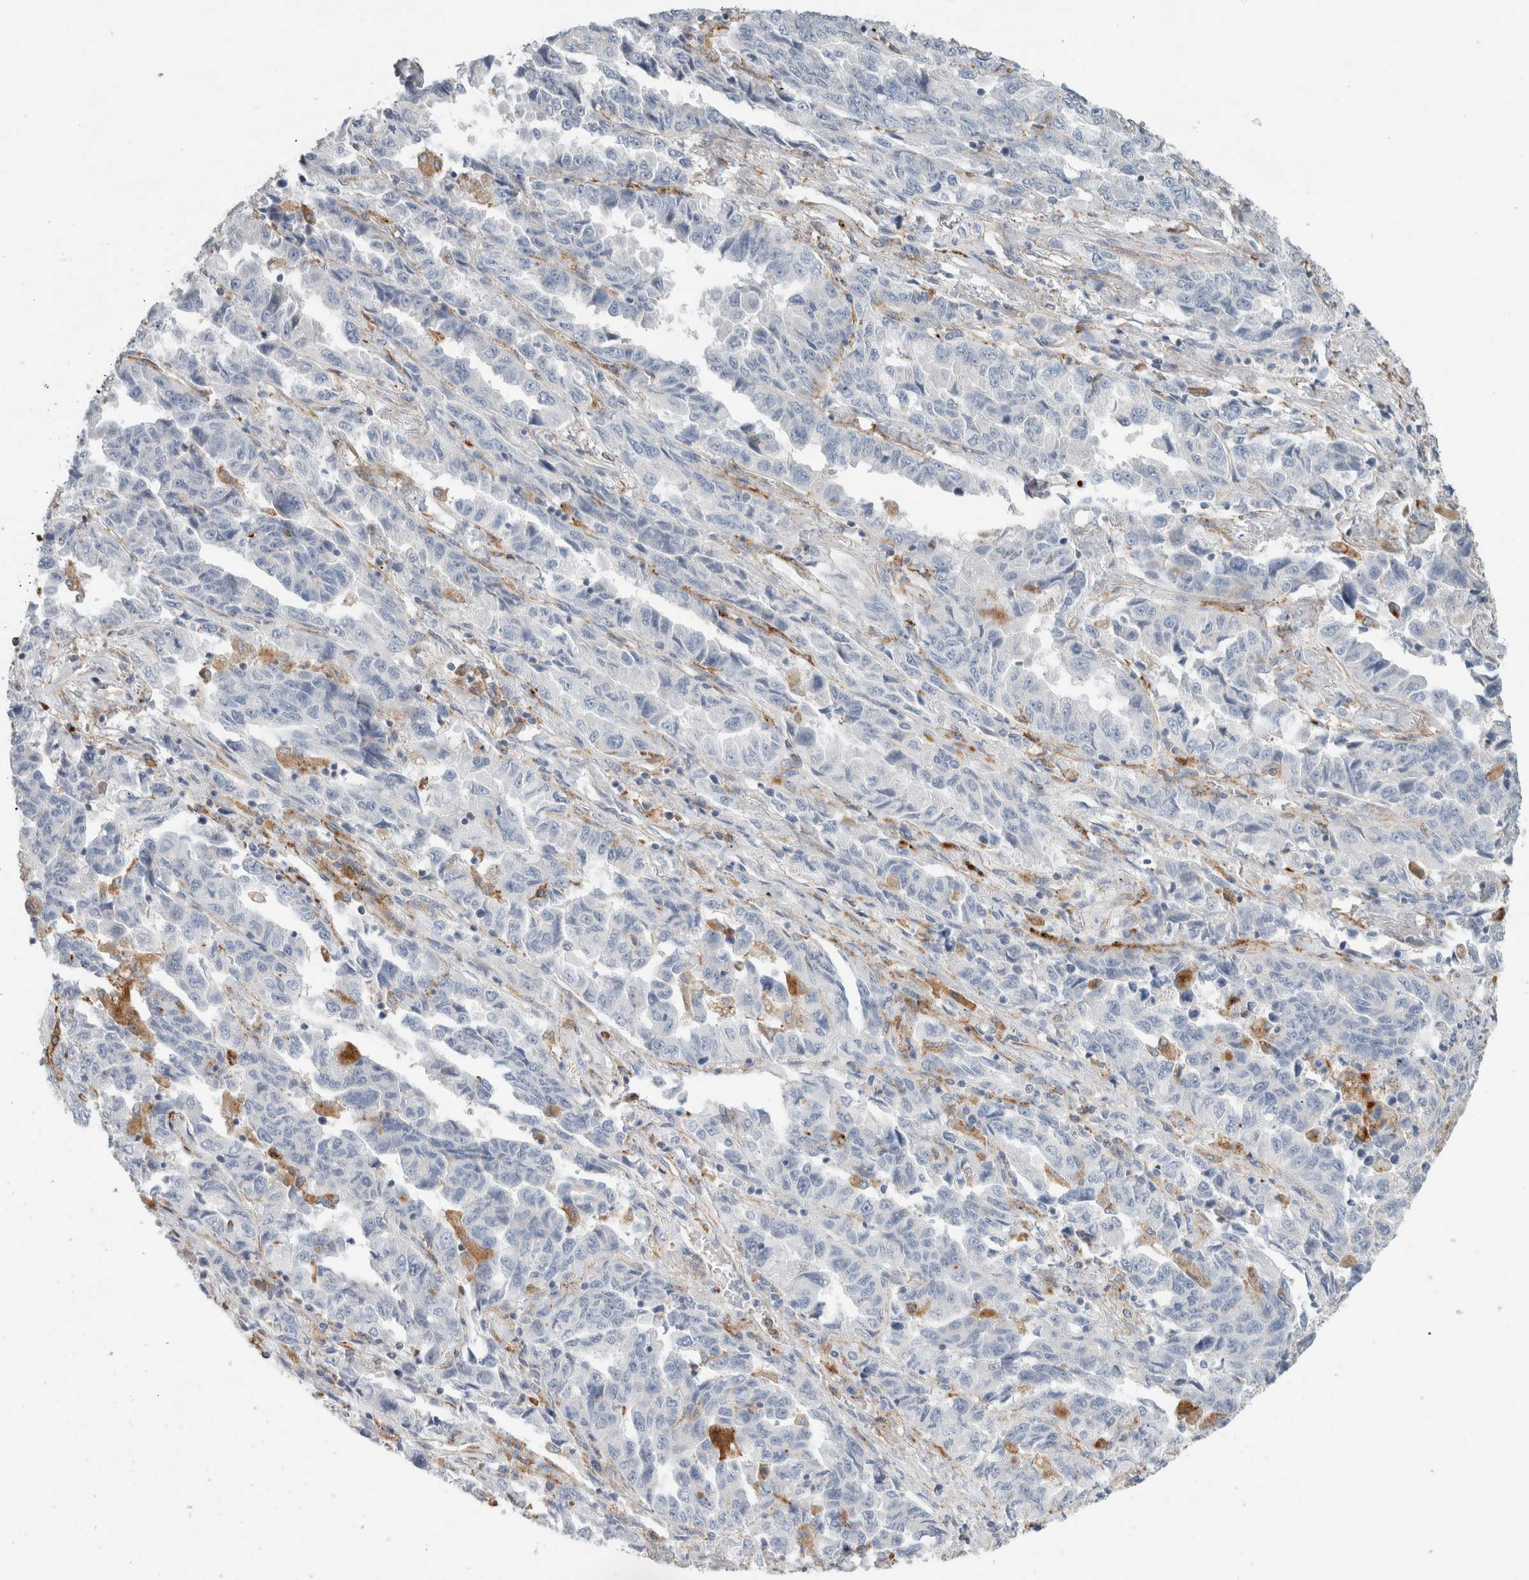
{"staining": {"intensity": "negative", "quantity": "none", "location": "none"}, "tissue": "lung cancer", "cell_type": "Tumor cells", "image_type": "cancer", "snomed": [{"axis": "morphology", "description": "Adenocarcinoma, NOS"}, {"axis": "topography", "description": "Lung"}], "caption": "Immunohistochemistry (IHC) histopathology image of lung cancer stained for a protein (brown), which demonstrates no positivity in tumor cells.", "gene": "LY86", "patient": {"sex": "female", "age": 51}}